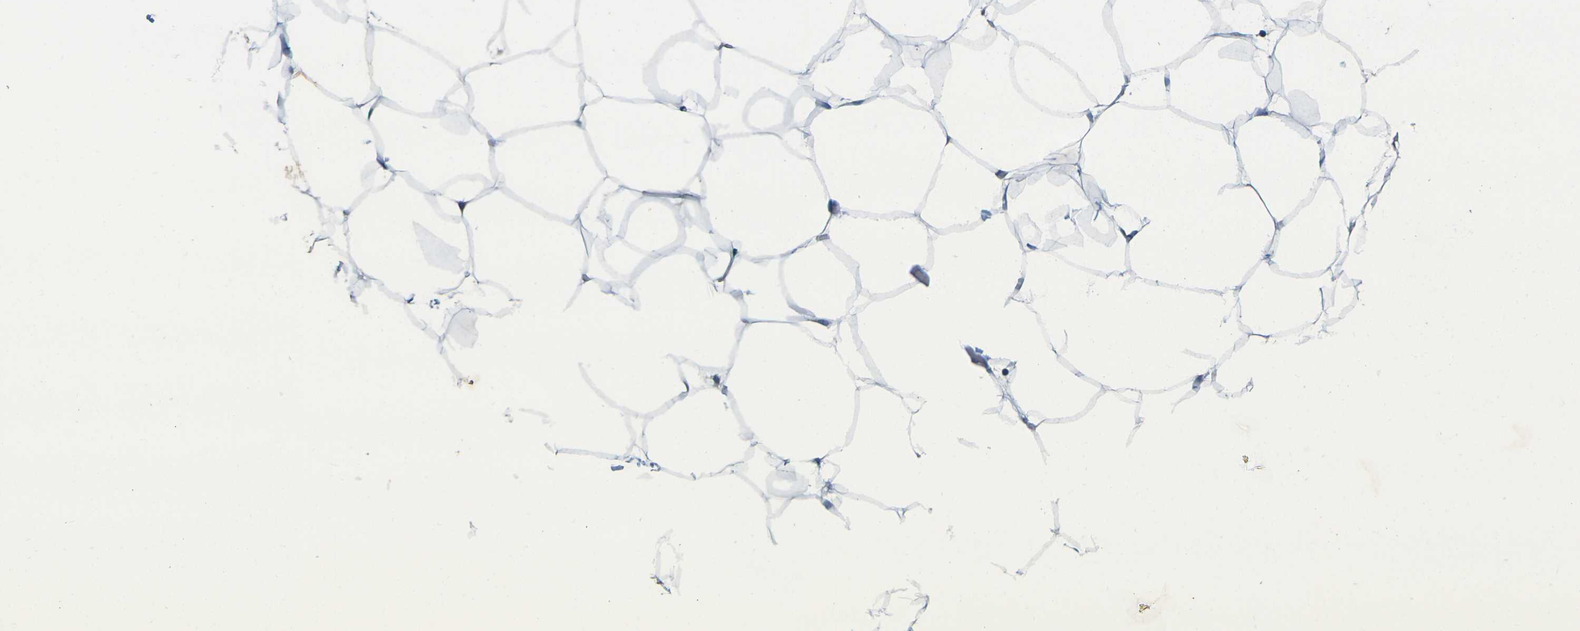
{"staining": {"intensity": "negative", "quantity": "none", "location": "none"}, "tissue": "adipose tissue", "cell_type": "Adipocytes", "image_type": "normal", "snomed": [{"axis": "morphology", "description": "Normal tissue, NOS"}, {"axis": "topography", "description": "Breast"}, {"axis": "topography", "description": "Adipose tissue"}], "caption": "High power microscopy micrograph of an IHC histopathology image of unremarkable adipose tissue, revealing no significant expression in adipocytes. Nuclei are stained in blue.", "gene": "KCTD10", "patient": {"sex": "female", "age": 25}}